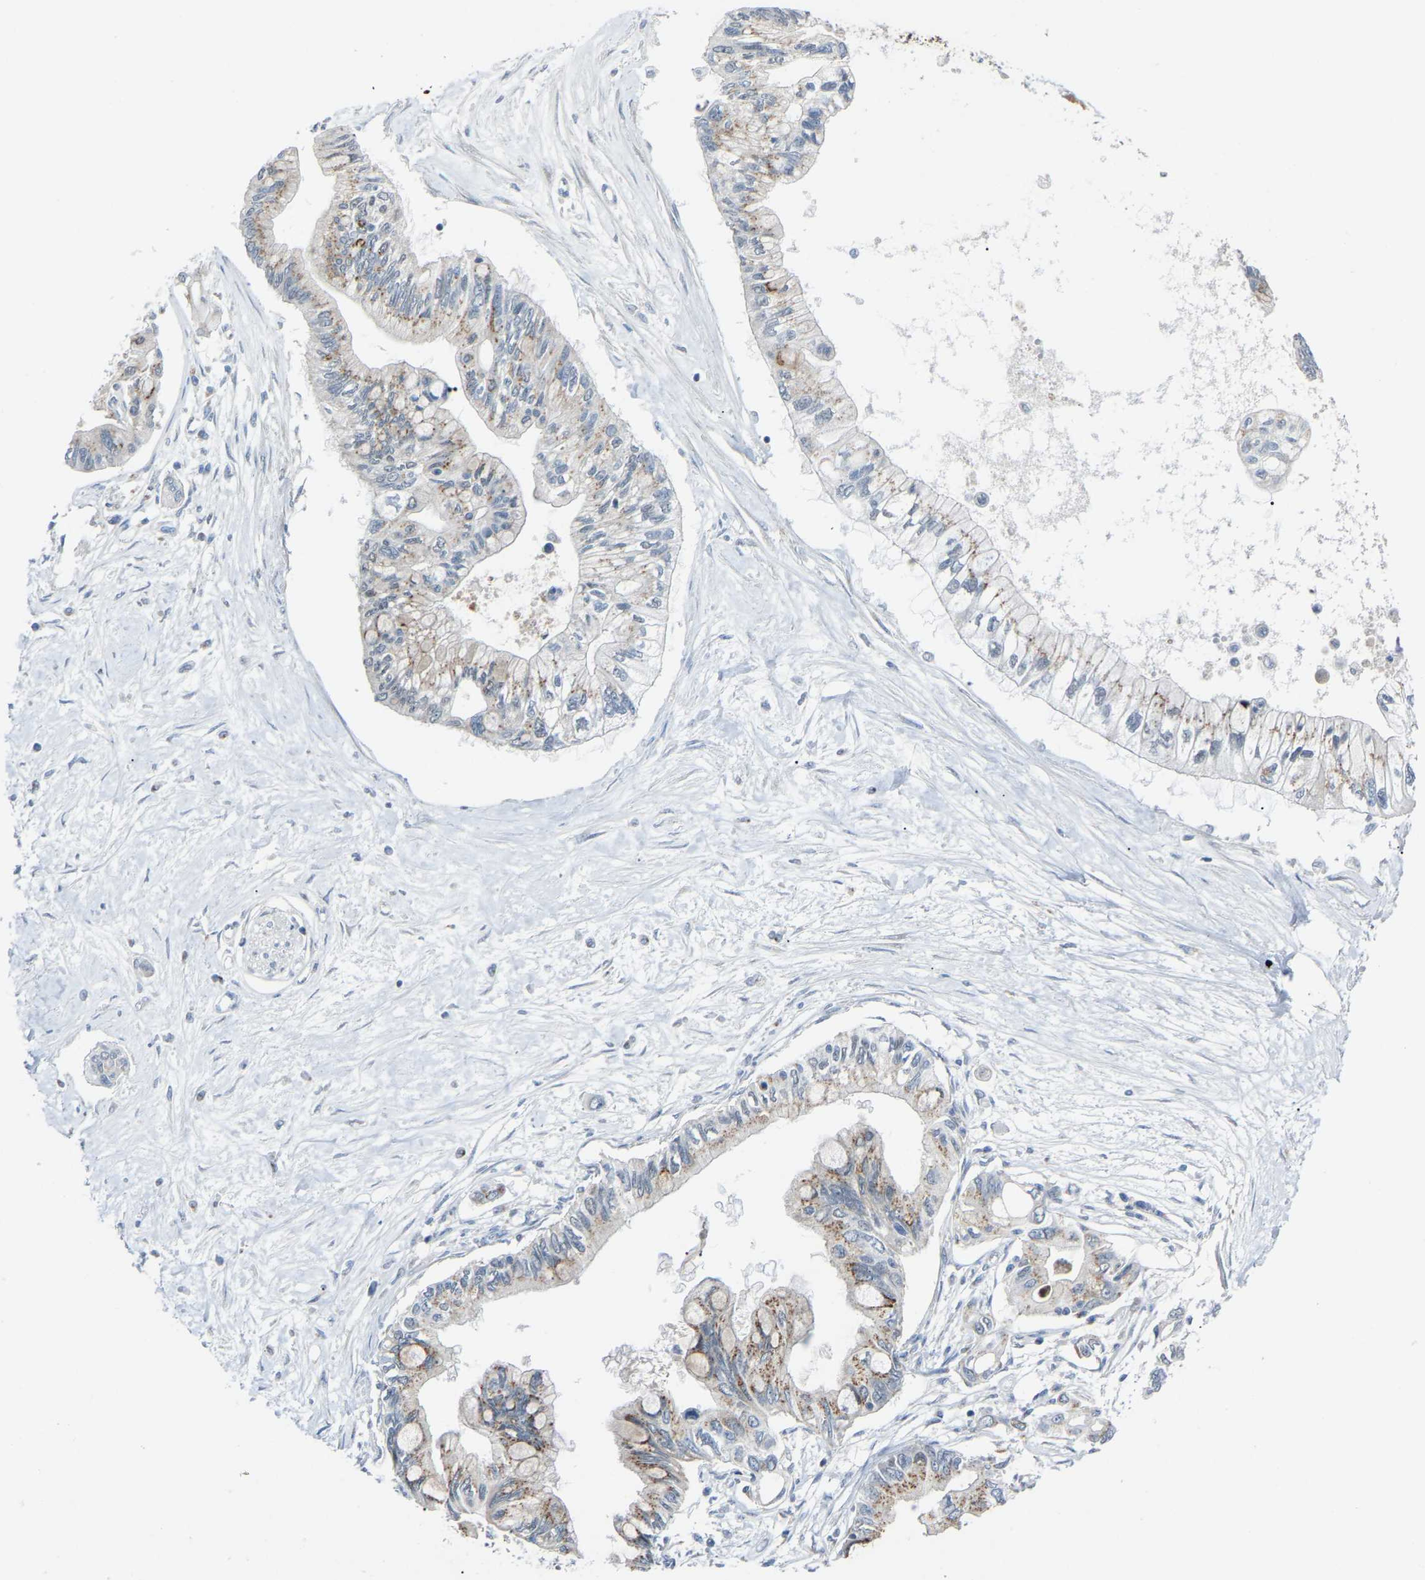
{"staining": {"intensity": "strong", "quantity": ">75%", "location": "cytoplasmic/membranous"}, "tissue": "pancreatic cancer", "cell_type": "Tumor cells", "image_type": "cancer", "snomed": [{"axis": "morphology", "description": "Adenocarcinoma, NOS"}, {"axis": "topography", "description": "Pancreas"}], "caption": "There is high levels of strong cytoplasmic/membranous staining in tumor cells of pancreatic cancer (adenocarcinoma), as demonstrated by immunohistochemical staining (brown color).", "gene": "CANT1", "patient": {"sex": "female", "age": 77}}